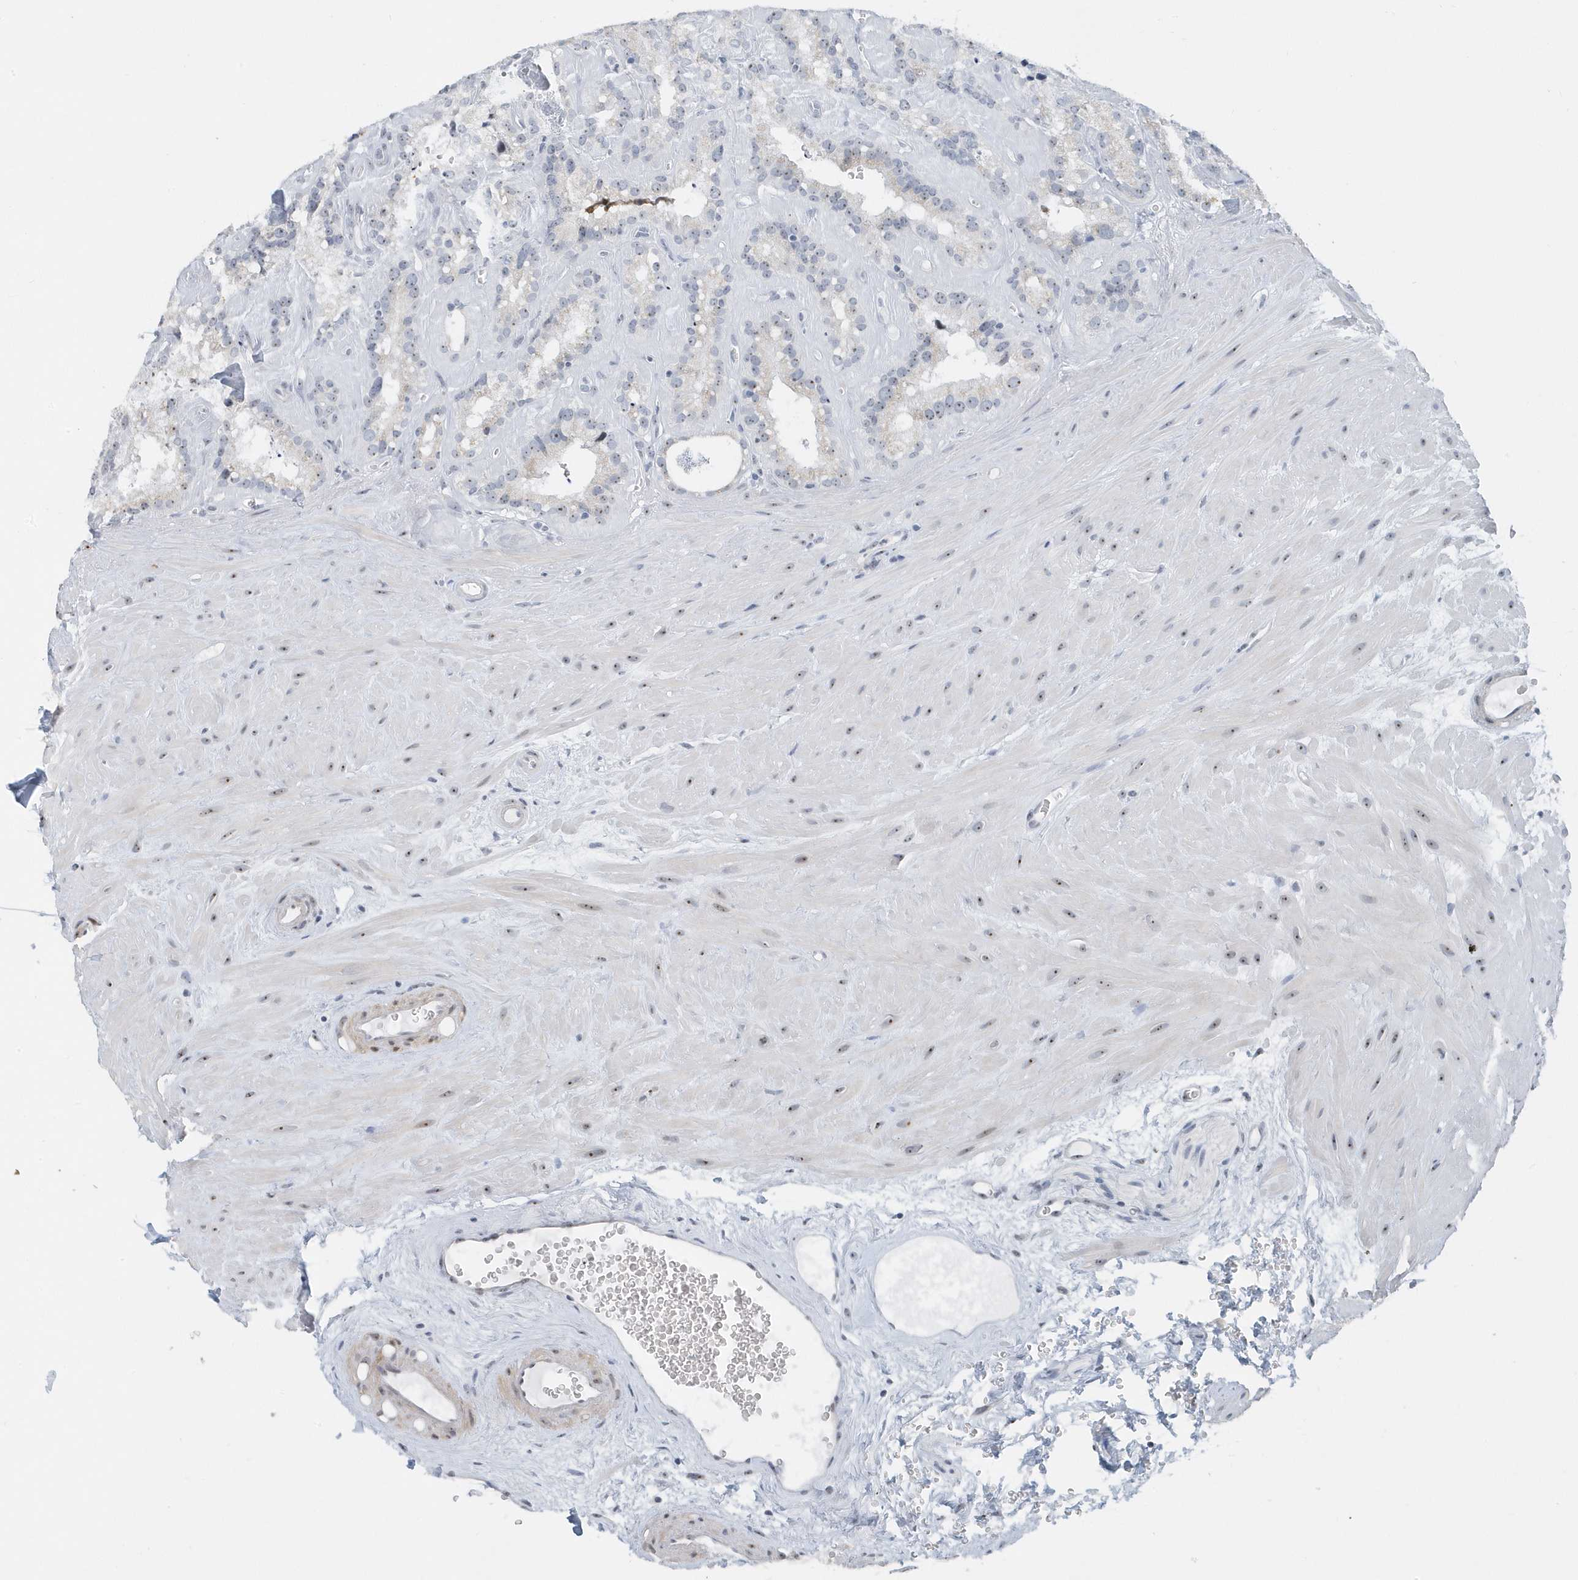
{"staining": {"intensity": "moderate", "quantity": "<25%", "location": "nuclear"}, "tissue": "seminal vesicle", "cell_type": "Glandular cells", "image_type": "normal", "snomed": [{"axis": "morphology", "description": "Normal tissue, NOS"}, {"axis": "topography", "description": "Prostate"}, {"axis": "topography", "description": "Seminal veicle"}], "caption": "IHC histopathology image of unremarkable seminal vesicle: human seminal vesicle stained using immunohistochemistry (IHC) shows low levels of moderate protein expression localized specifically in the nuclear of glandular cells, appearing as a nuclear brown color.", "gene": "RPF2", "patient": {"sex": "male", "age": 59}}